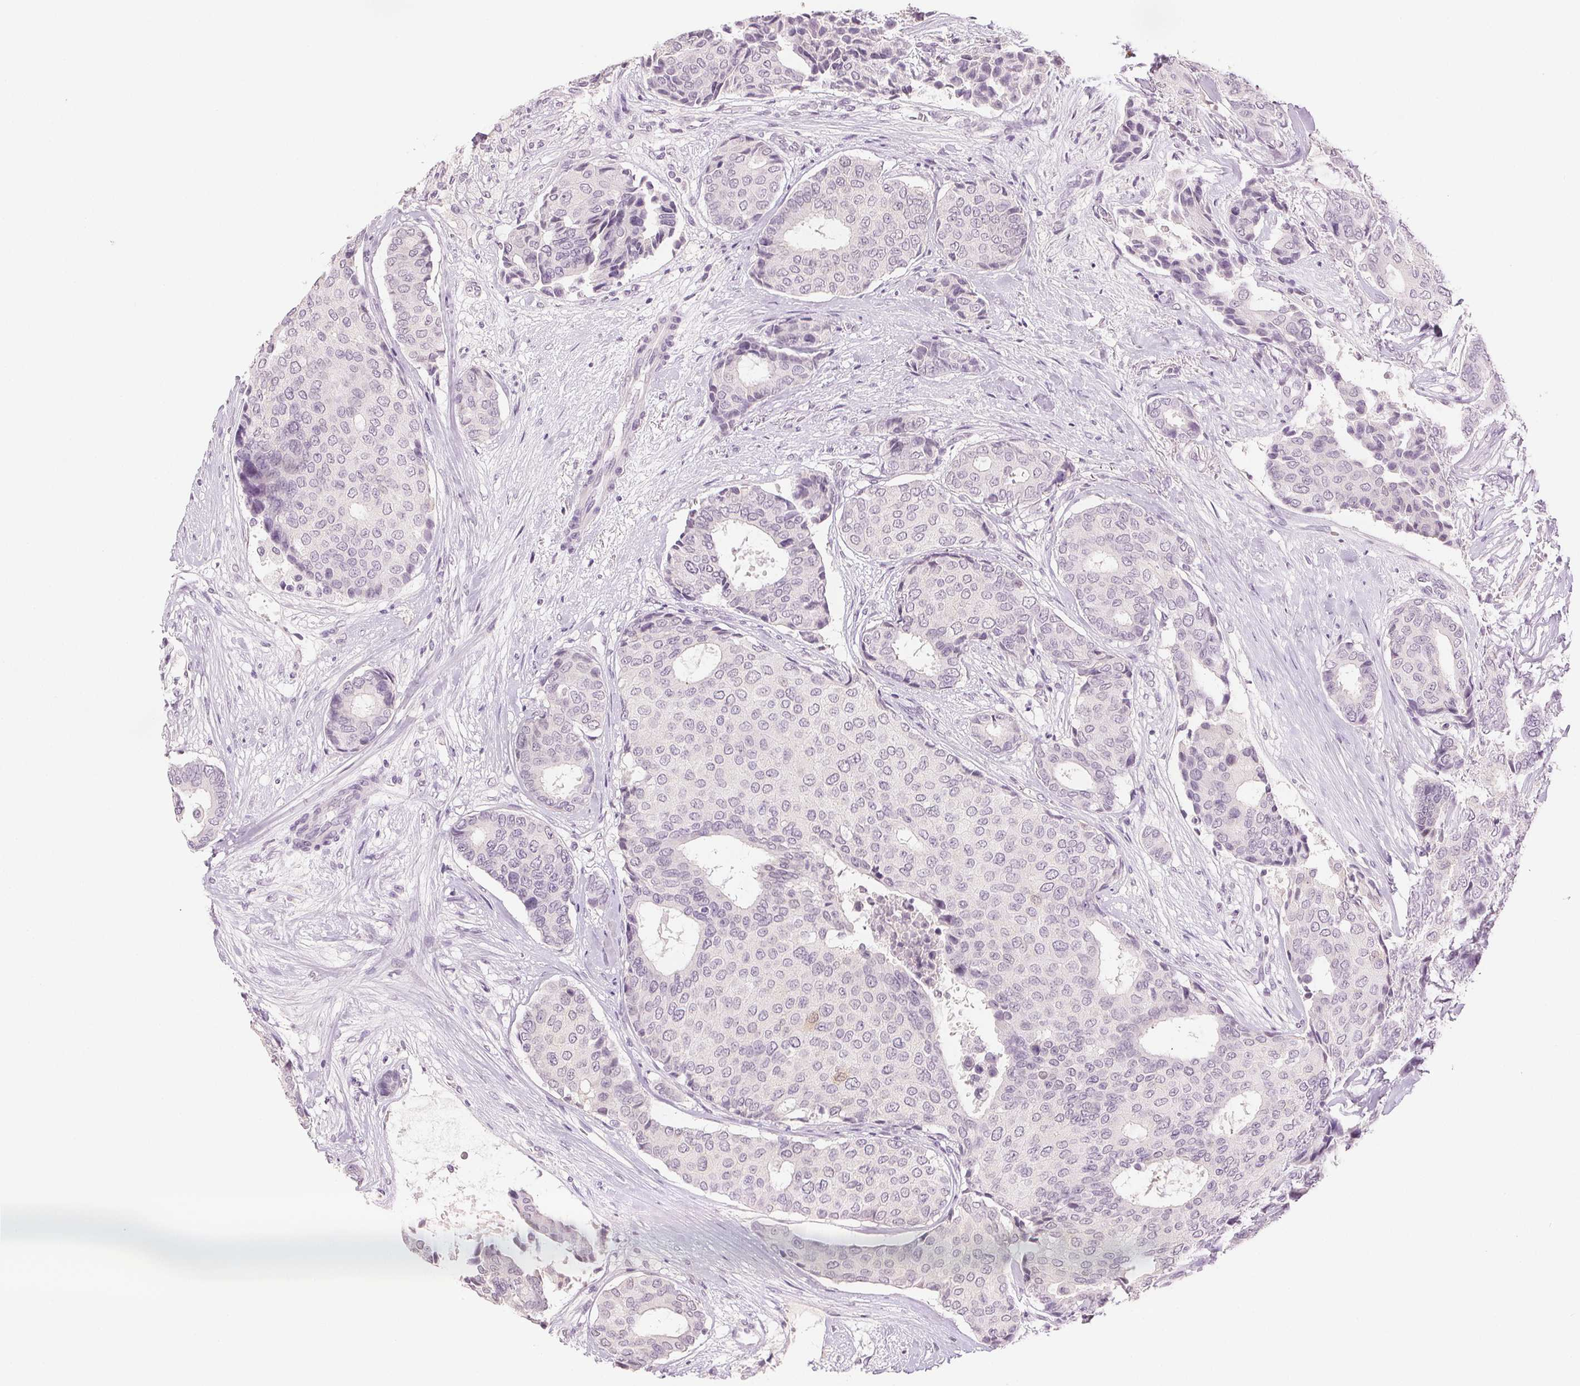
{"staining": {"intensity": "negative", "quantity": "none", "location": "none"}, "tissue": "breast cancer", "cell_type": "Tumor cells", "image_type": "cancer", "snomed": [{"axis": "morphology", "description": "Duct carcinoma"}, {"axis": "topography", "description": "Breast"}], "caption": "High power microscopy micrograph of an immunohistochemistry micrograph of breast infiltrating ductal carcinoma, revealing no significant positivity in tumor cells.", "gene": "SCGN", "patient": {"sex": "female", "age": 75}}